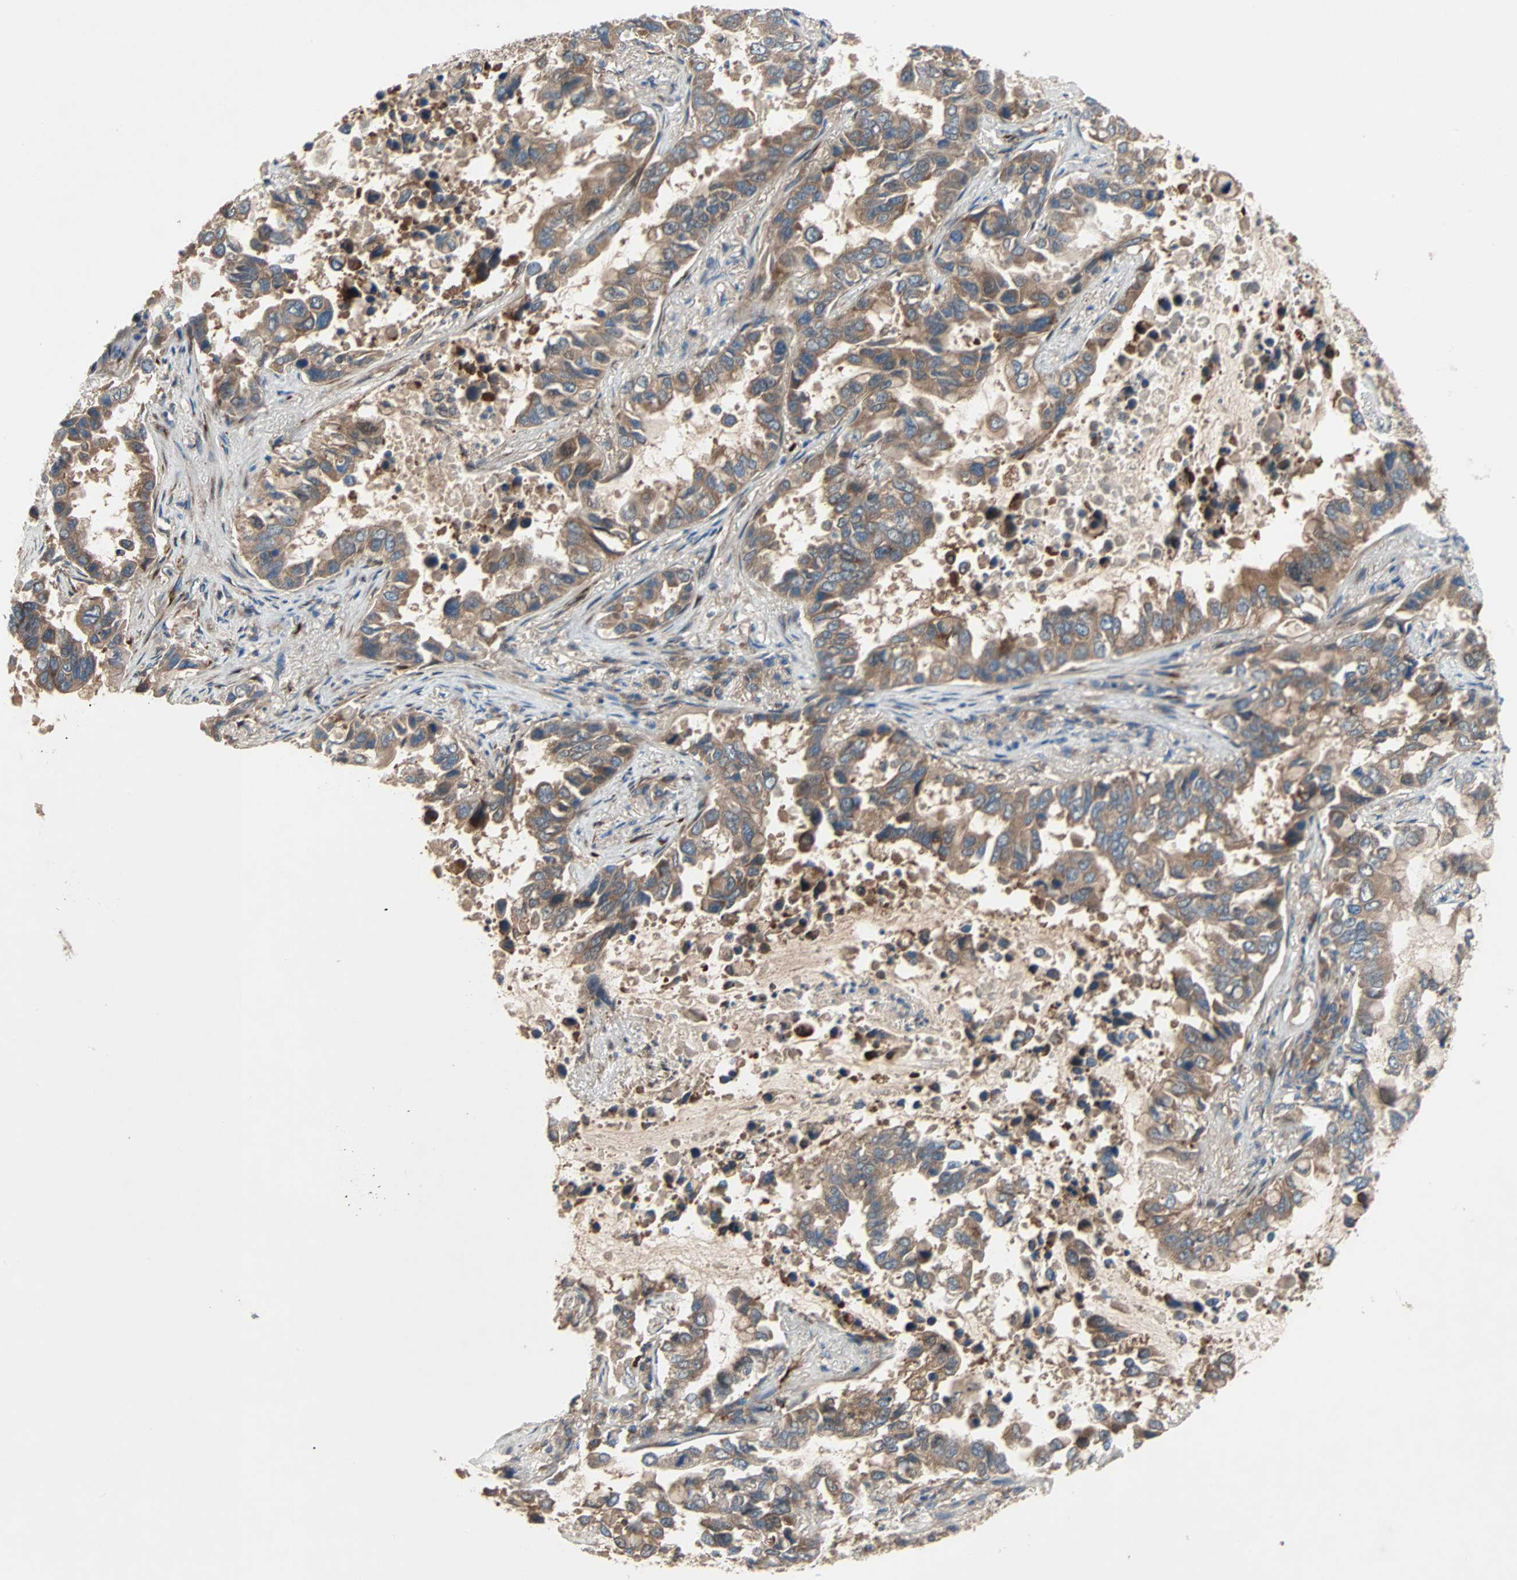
{"staining": {"intensity": "moderate", "quantity": ">75%", "location": "cytoplasmic/membranous"}, "tissue": "lung cancer", "cell_type": "Tumor cells", "image_type": "cancer", "snomed": [{"axis": "morphology", "description": "Adenocarcinoma, NOS"}, {"axis": "topography", "description": "Lung"}], "caption": "DAB immunohistochemical staining of human lung cancer displays moderate cytoplasmic/membranous protein expression in about >75% of tumor cells.", "gene": "XYLT1", "patient": {"sex": "male", "age": 64}}